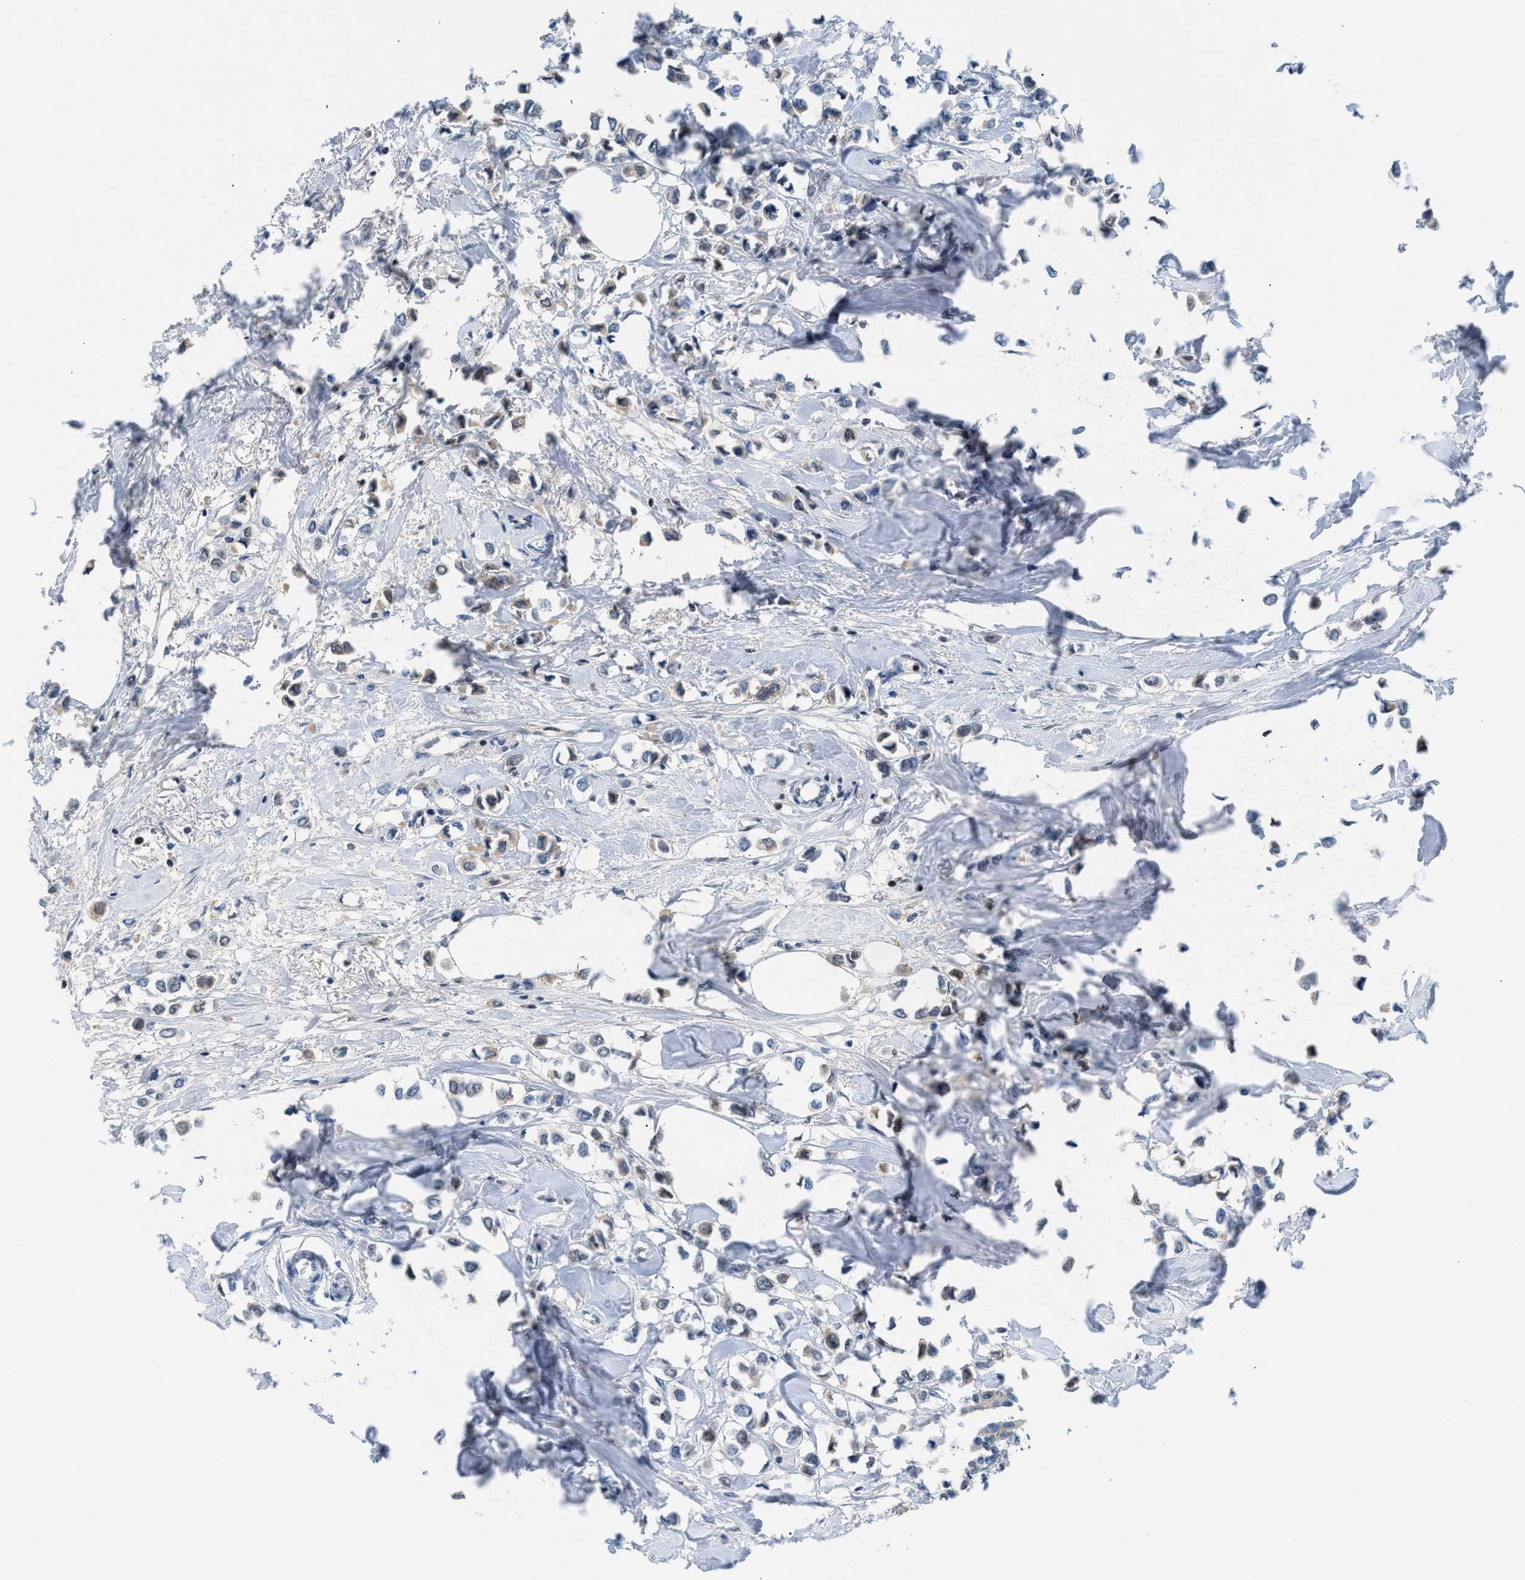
{"staining": {"intensity": "weak", "quantity": "<25%", "location": "cytoplasmic/membranous"}, "tissue": "breast cancer", "cell_type": "Tumor cells", "image_type": "cancer", "snomed": [{"axis": "morphology", "description": "Lobular carcinoma"}, {"axis": "topography", "description": "Breast"}], "caption": "The micrograph reveals no significant staining in tumor cells of lobular carcinoma (breast).", "gene": "LEF1", "patient": {"sex": "female", "age": 51}}